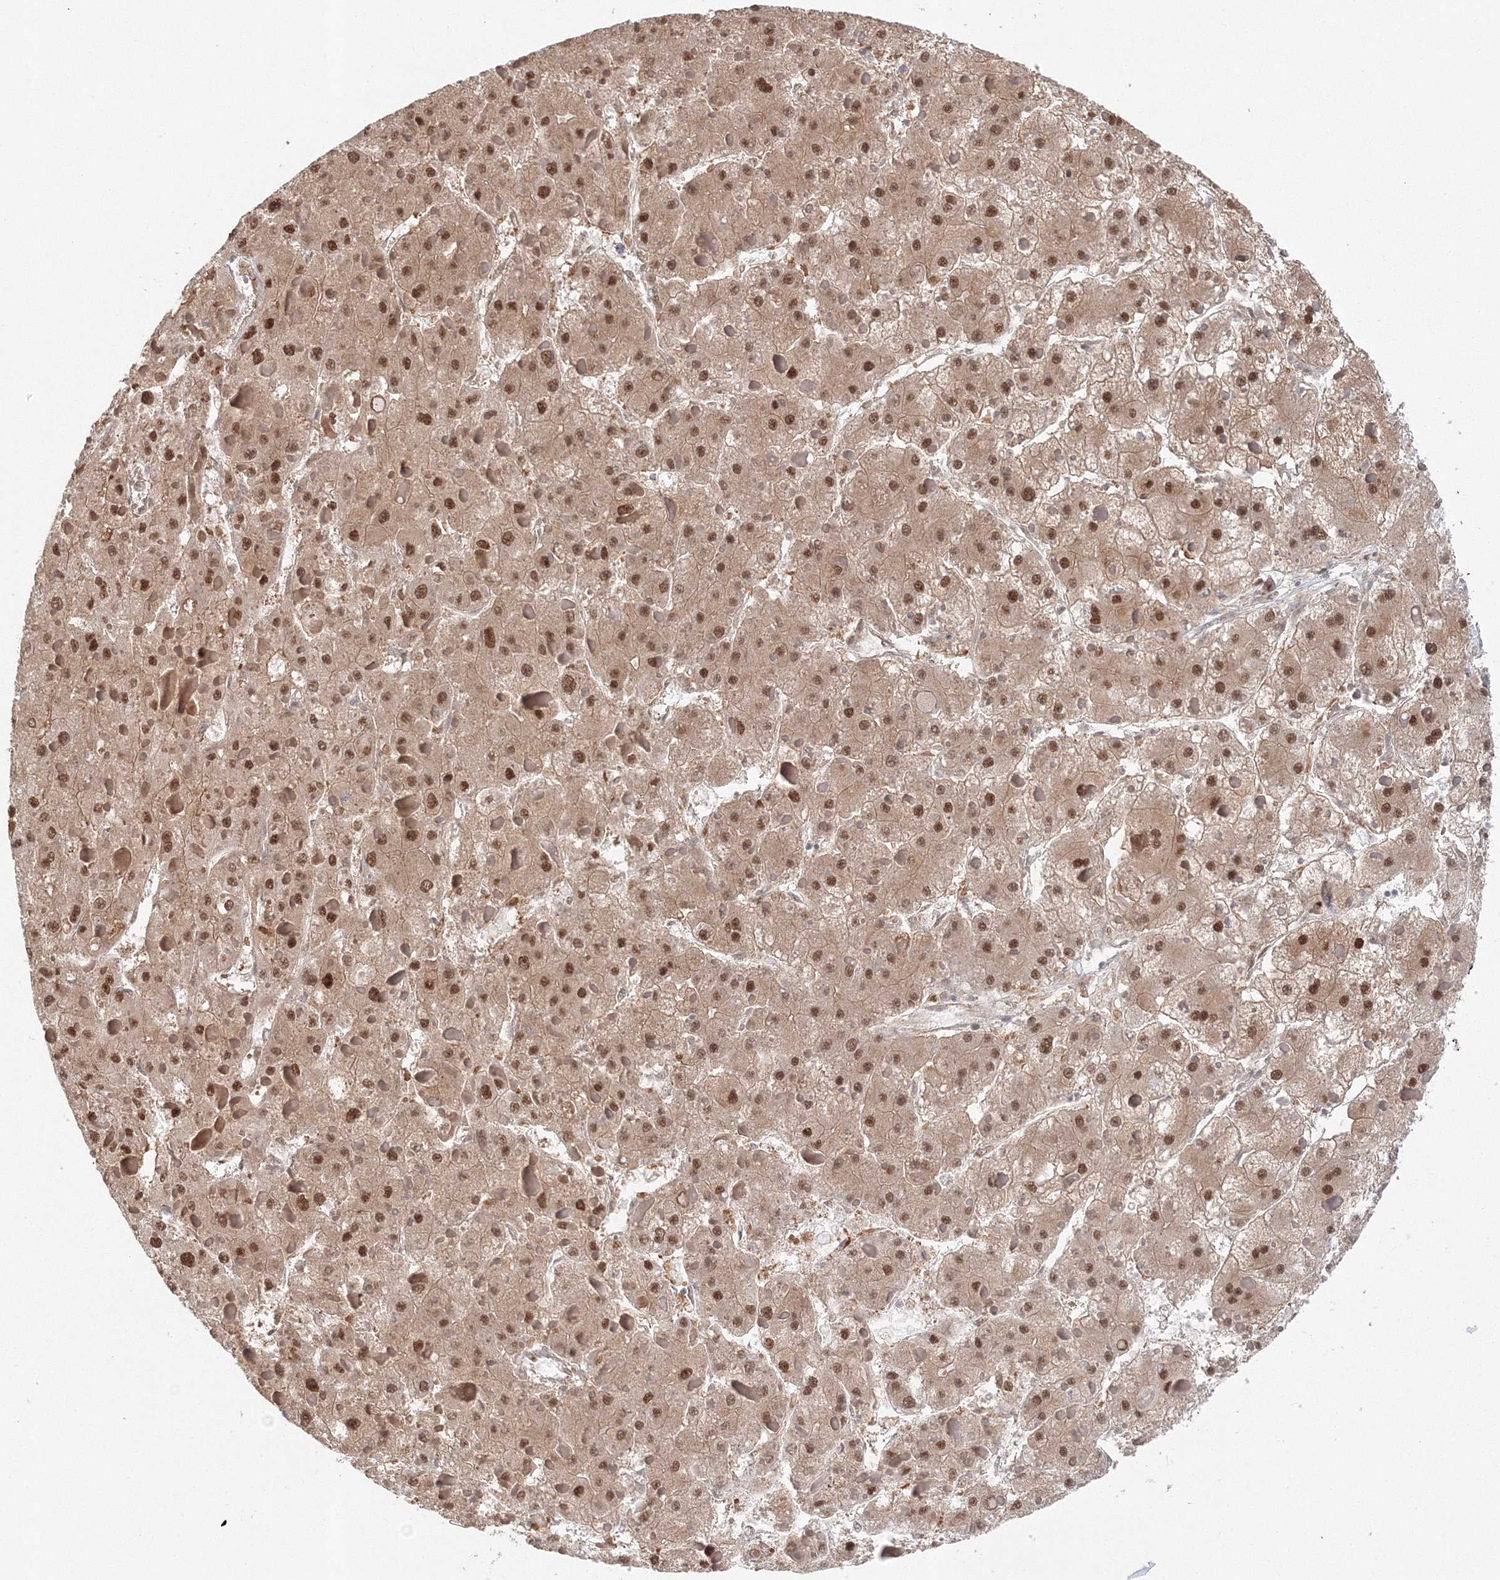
{"staining": {"intensity": "moderate", "quantity": ">75%", "location": "cytoplasmic/membranous,nuclear"}, "tissue": "liver cancer", "cell_type": "Tumor cells", "image_type": "cancer", "snomed": [{"axis": "morphology", "description": "Carcinoma, Hepatocellular, NOS"}, {"axis": "topography", "description": "Liver"}], "caption": "Liver cancer stained with immunohistochemistry (IHC) demonstrates moderate cytoplasmic/membranous and nuclear staining in approximately >75% of tumor cells.", "gene": "PSMD6", "patient": {"sex": "female", "age": 73}}